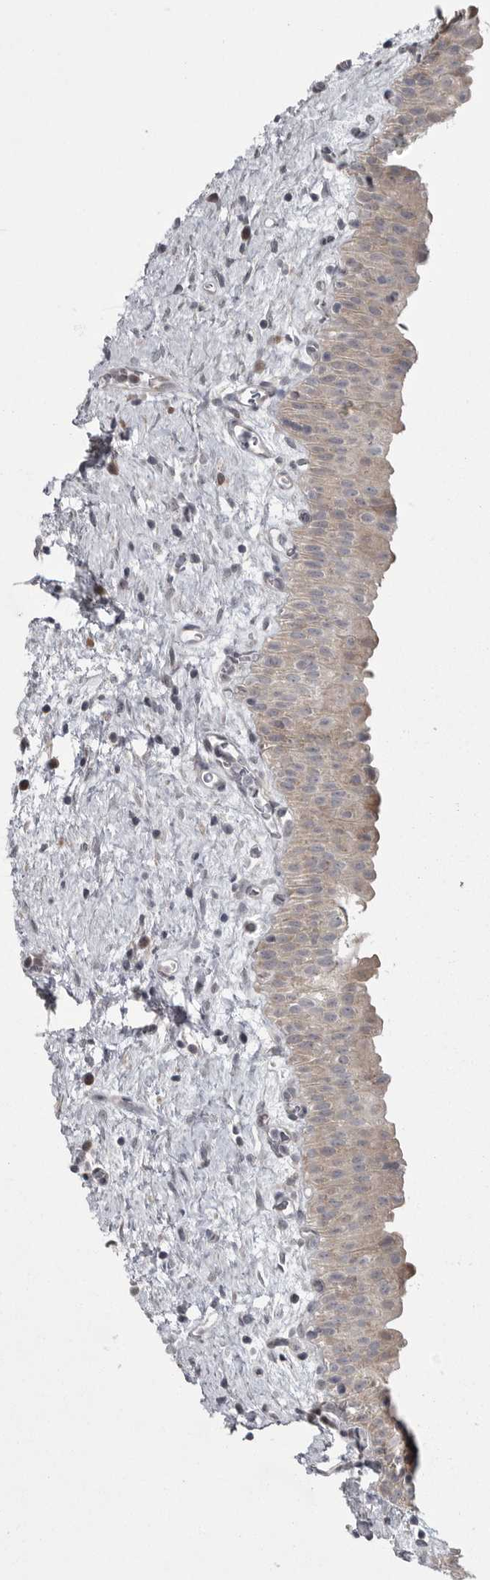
{"staining": {"intensity": "weak", "quantity": "25%-75%", "location": "cytoplasmic/membranous"}, "tissue": "urinary bladder", "cell_type": "Urothelial cells", "image_type": "normal", "snomed": [{"axis": "morphology", "description": "Normal tissue, NOS"}, {"axis": "topography", "description": "Urinary bladder"}], "caption": "This histopathology image demonstrates immunohistochemistry (IHC) staining of benign urinary bladder, with low weak cytoplasmic/membranous staining in about 25%-75% of urothelial cells.", "gene": "PPP1R9A", "patient": {"sex": "male", "age": 82}}